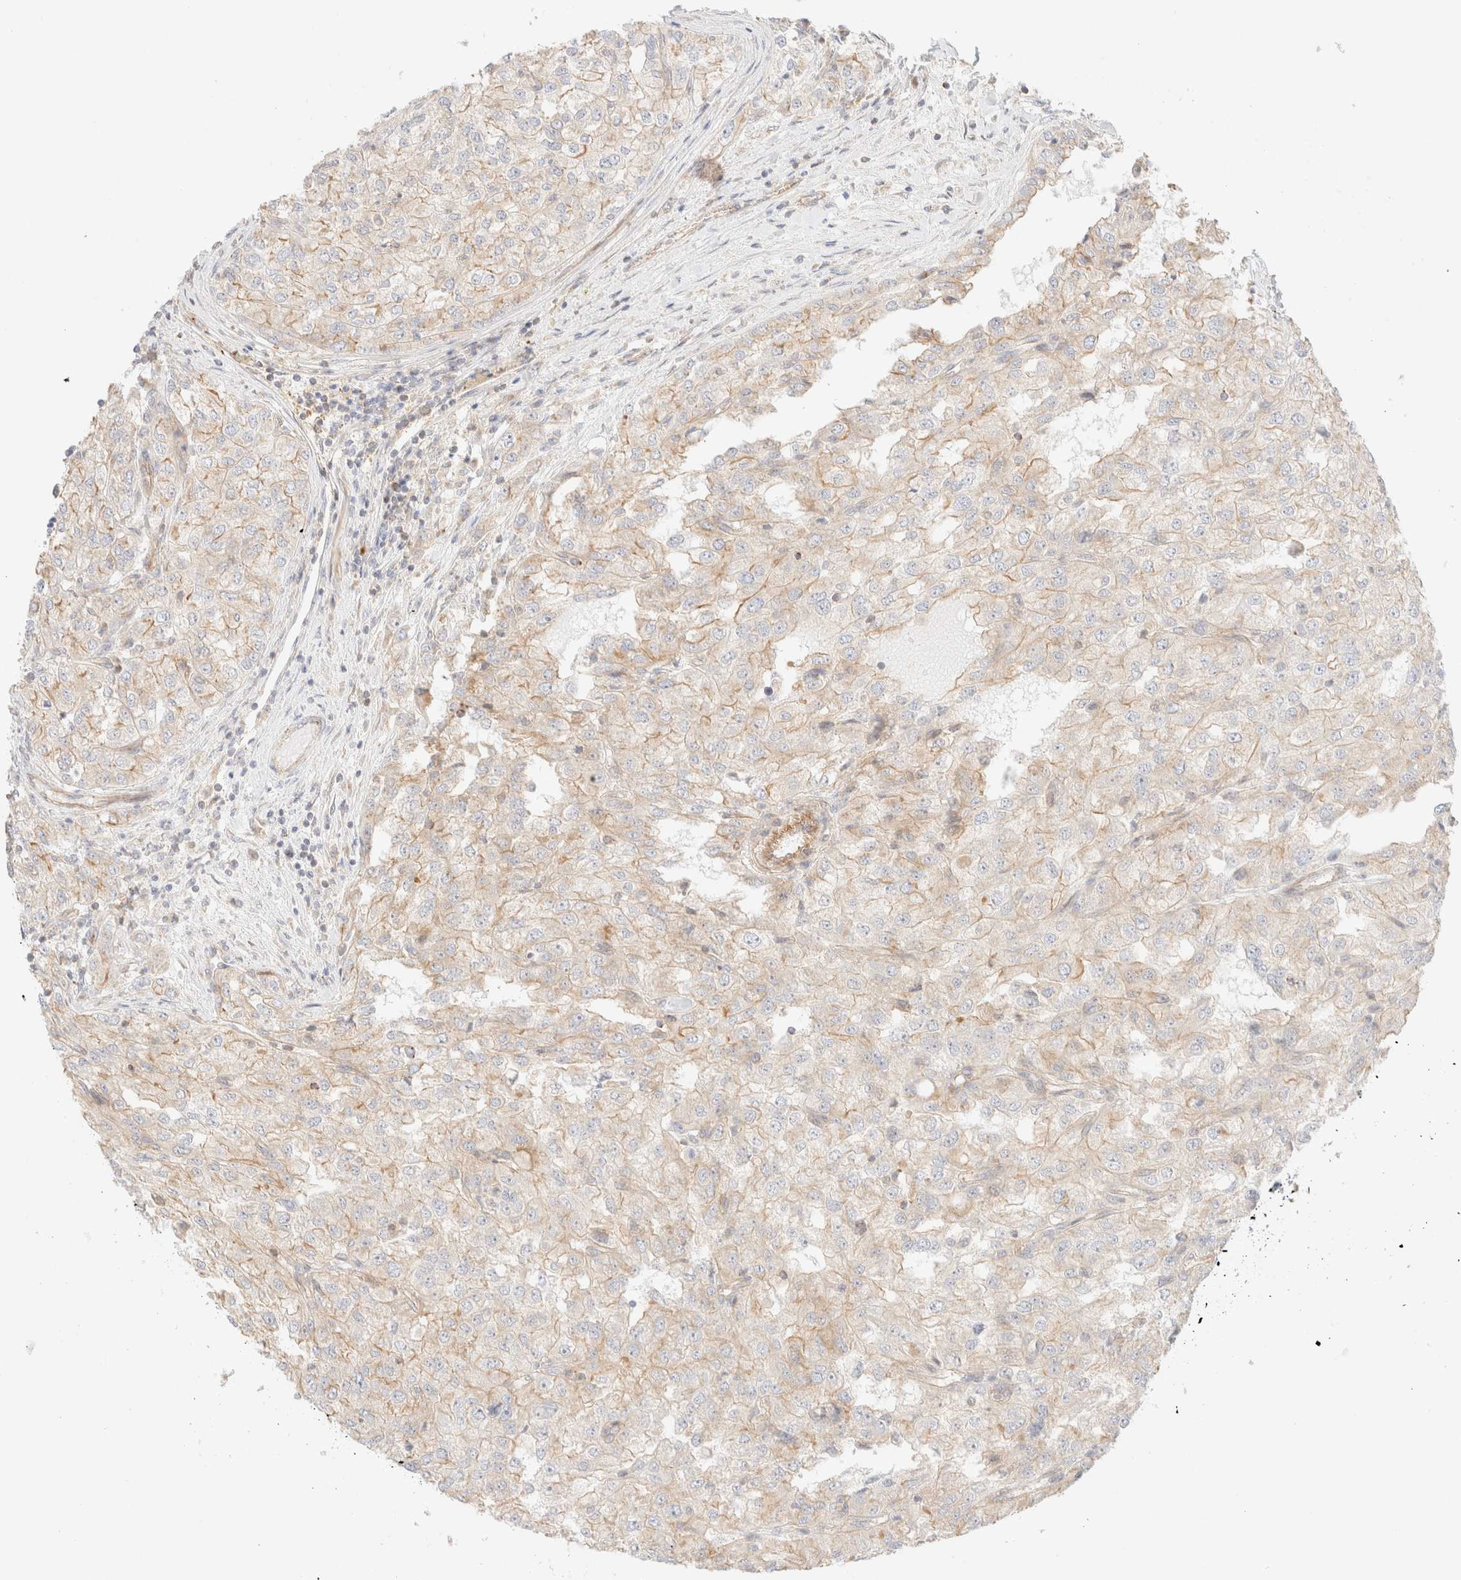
{"staining": {"intensity": "weak", "quantity": "<25%", "location": "cytoplasmic/membranous"}, "tissue": "renal cancer", "cell_type": "Tumor cells", "image_type": "cancer", "snomed": [{"axis": "morphology", "description": "Adenocarcinoma, NOS"}, {"axis": "topography", "description": "Kidney"}], "caption": "High power microscopy image of an immunohistochemistry micrograph of adenocarcinoma (renal), revealing no significant staining in tumor cells. The staining was performed using DAB to visualize the protein expression in brown, while the nuclei were stained in blue with hematoxylin (Magnification: 20x).", "gene": "MYO10", "patient": {"sex": "female", "age": 54}}